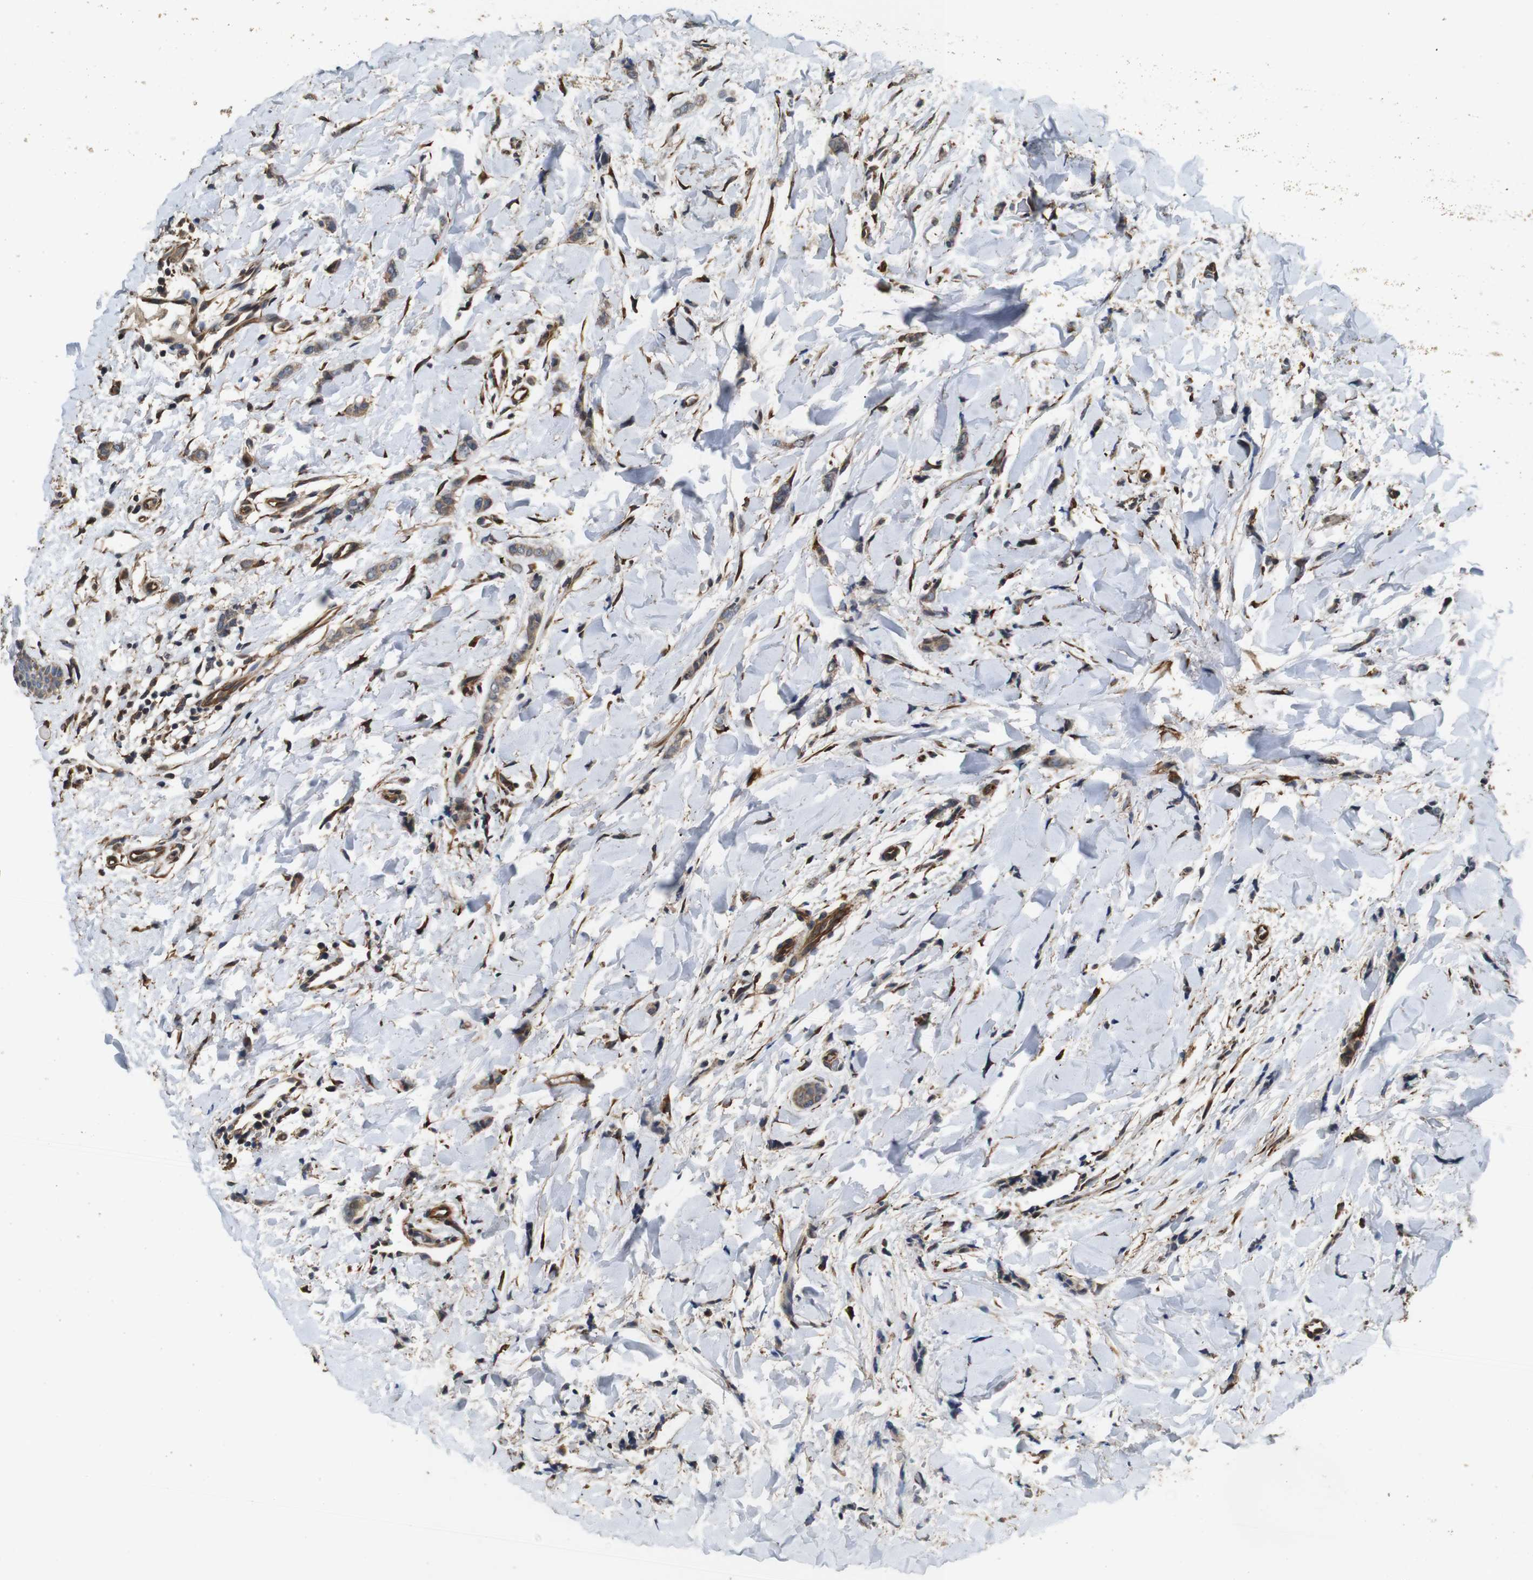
{"staining": {"intensity": "weak", "quantity": ">75%", "location": "cytoplasmic/membranous"}, "tissue": "breast cancer", "cell_type": "Tumor cells", "image_type": "cancer", "snomed": [{"axis": "morphology", "description": "Lobular carcinoma"}, {"axis": "topography", "description": "Skin"}, {"axis": "topography", "description": "Breast"}], "caption": "The immunohistochemical stain shows weak cytoplasmic/membranous expression in tumor cells of breast lobular carcinoma tissue. (Stains: DAB in brown, nuclei in blue, Microscopy: brightfield microscopy at high magnification).", "gene": "CNPY4", "patient": {"sex": "female", "age": 46}}